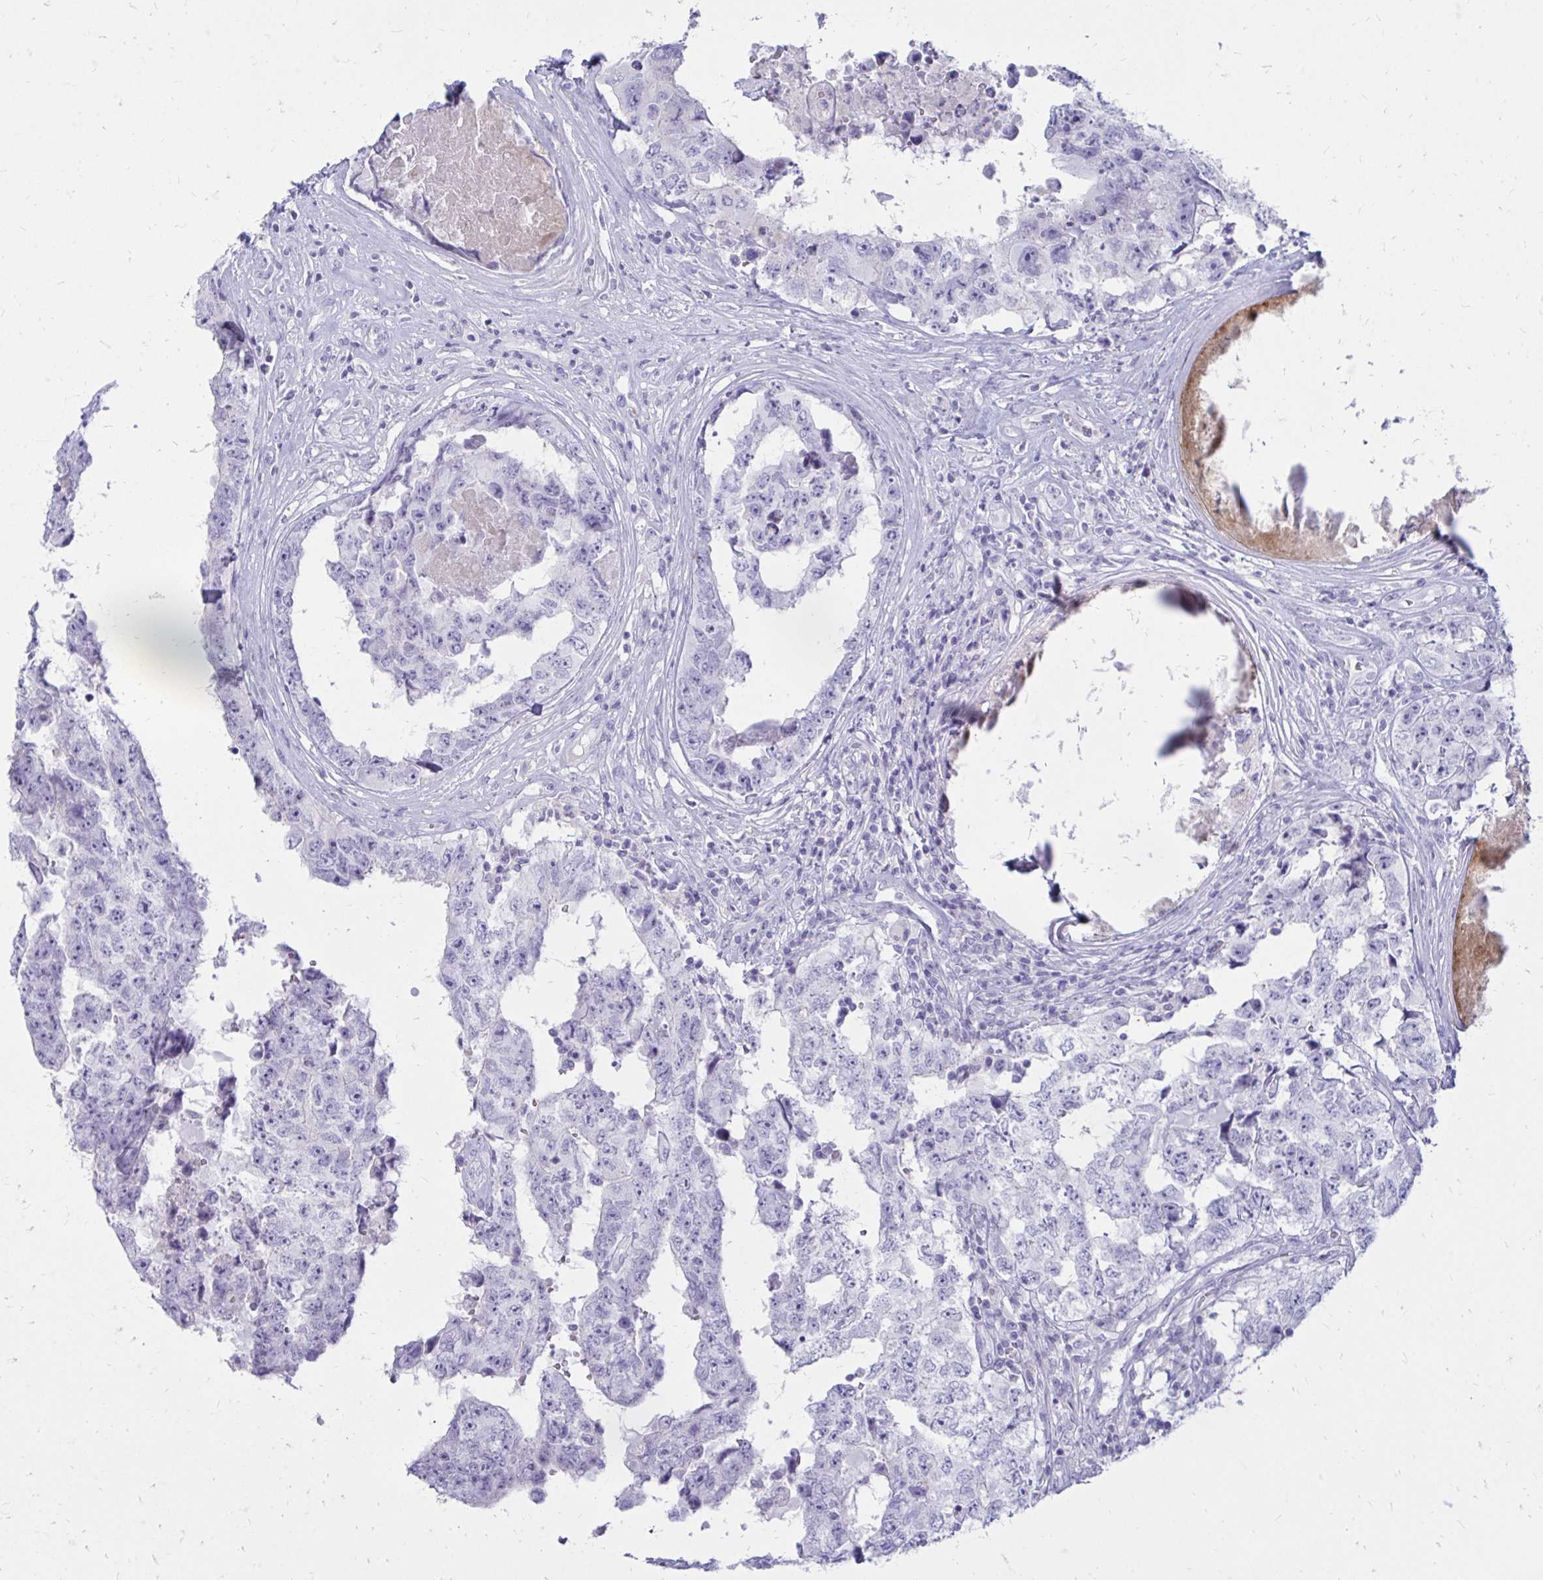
{"staining": {"intensity": "negative", "quantity": "none", "location": "none"}, "tissue": "testis cancer", "cell_type": "Tumor cells", "image_type": "cancer", "snomed": [{"axis": "morphology", "description": "Normal tissue, NOS"}, {"axis": "morphology", "description": "Carcinoma, Embryonal, NOS"}, {"axis": "topography", "description": "Testis"}, {"axis": "topography", "description": "Epididymis"}], "caption": "This is an IHC photomicrograph of human testis embryonal carcinoma. There is no staining in tumor cells.", "gene": "NANOGNB", "patient": {"sex": "male", "age": 25}}